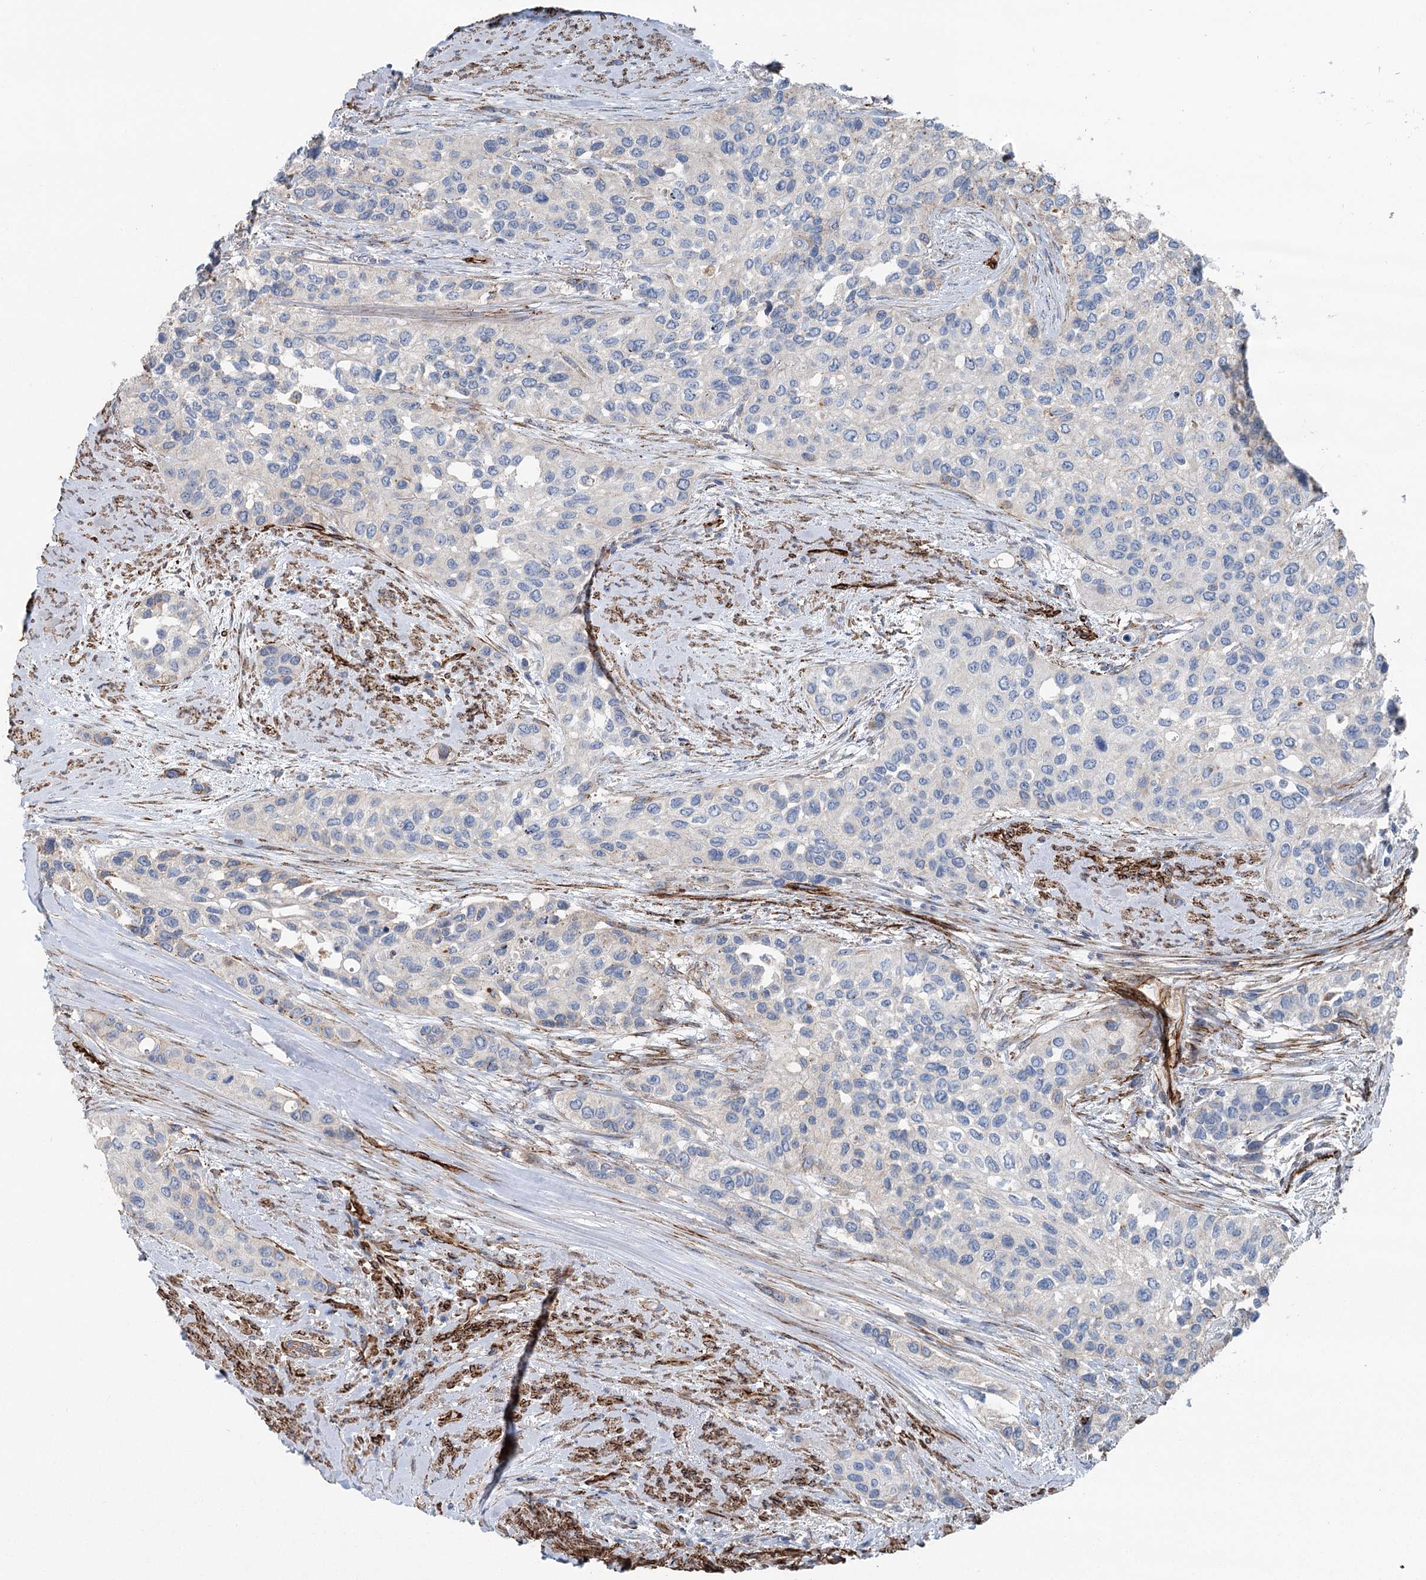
{"staining": {"intensity": "negative", "quantity": "none", "location": "none"}, "tissue": "urothelial cancer", "cell_type": "Tumor cells", "image_type": "cancer", "snomed": [{"axis": "morphology", "description": "Normal tissue, NOS"}, {"axis": "morphology", "description": "Urothelial carcinoma, High grade"}, {"axis": "topography", "description": "Vascular tissue"}, {"axis": "topography", "description": "Urinary bladder"}], "caption": "The immunohistochemistry image has no significant expression in tumor cells of high-grade urothelial carcinoma tissue.", "gene": "IQSEC1", "patient": {"sex": "female", "age": 56}}